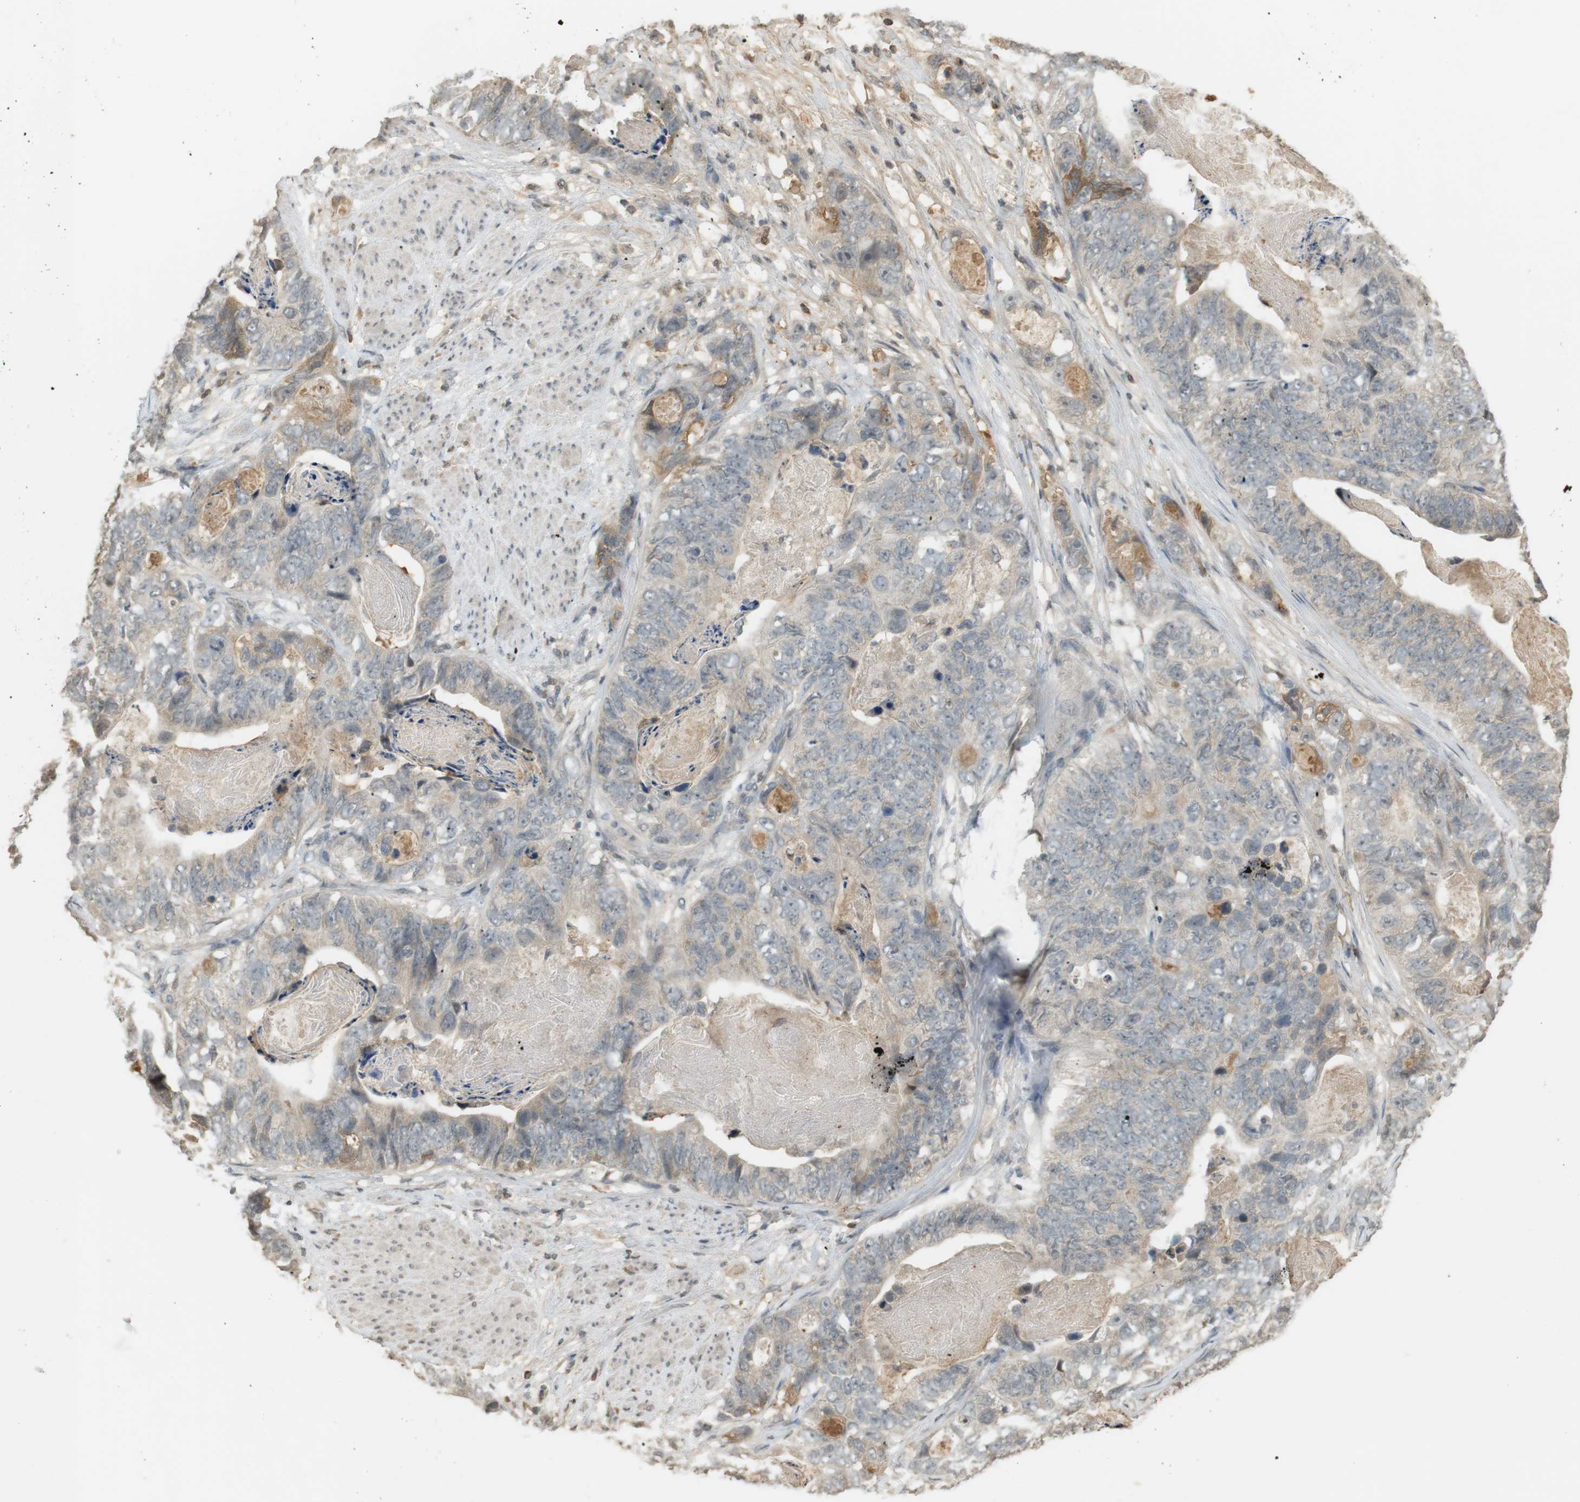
{"staining": {"intensity": "weak", "quantity": "25%-75%", "location": "cytoplasmic/membranous"}, "tissue": "stomach cancer", "cell_type": "Tumor cells", "image_type": "cancer", "snomed": [{"axis": "morphology", "description": "Adenocarcinoma, NOS"}, {"axis": "topography", "description": "Stomach"}], "caption": "High-magnification brightfield microscopy of adenocarcinoma (stomach) stained with DAB (3,3'-diaminobenzidine) (brown) and counterstained with hematoxylin (blue). tumor cells exhibit weak cytoplasmic/membranous staining is present in about25%-75% of cells.", "gene": "SRR", "patient": {"sex": "female", "age": 89}}